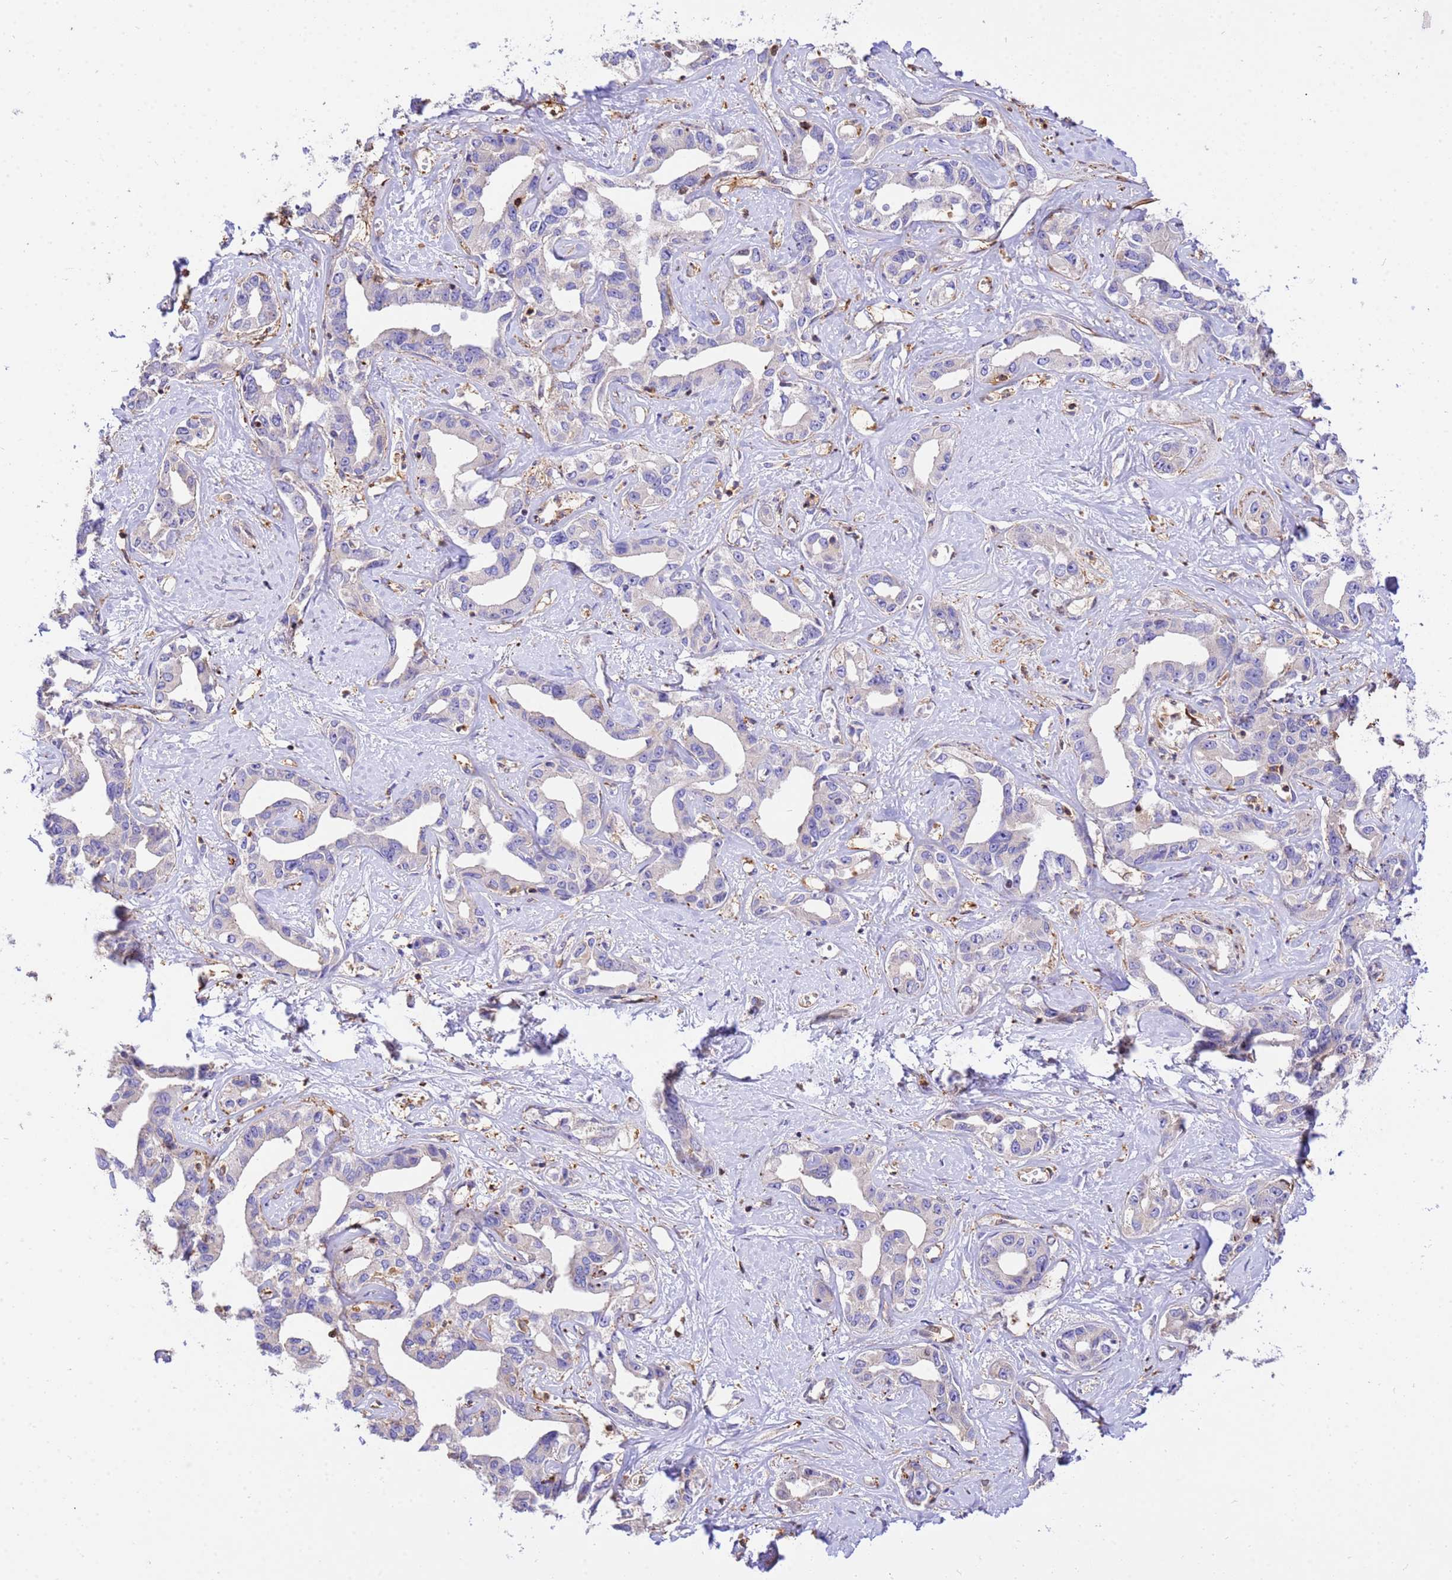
{"staining": {"intensity": "negative", "quantity": "none", "location": "none"}, "tissue": "liver cancer", "cell_type": "Tumor cells", "image_type": "cancer", "snomed": [{"axis": "morphology", "description": "Cholangiocarcinoma"}, {"axis": "topography", "description": "Liver"}], "caption": "This image is of liver cancer stained with IHC to label a protein in brown with the nuclei are counter-stained blue. There is no staining in tumor cells.", "gene": "WDR64", "patient": {"sex": "male", "age": 59}}